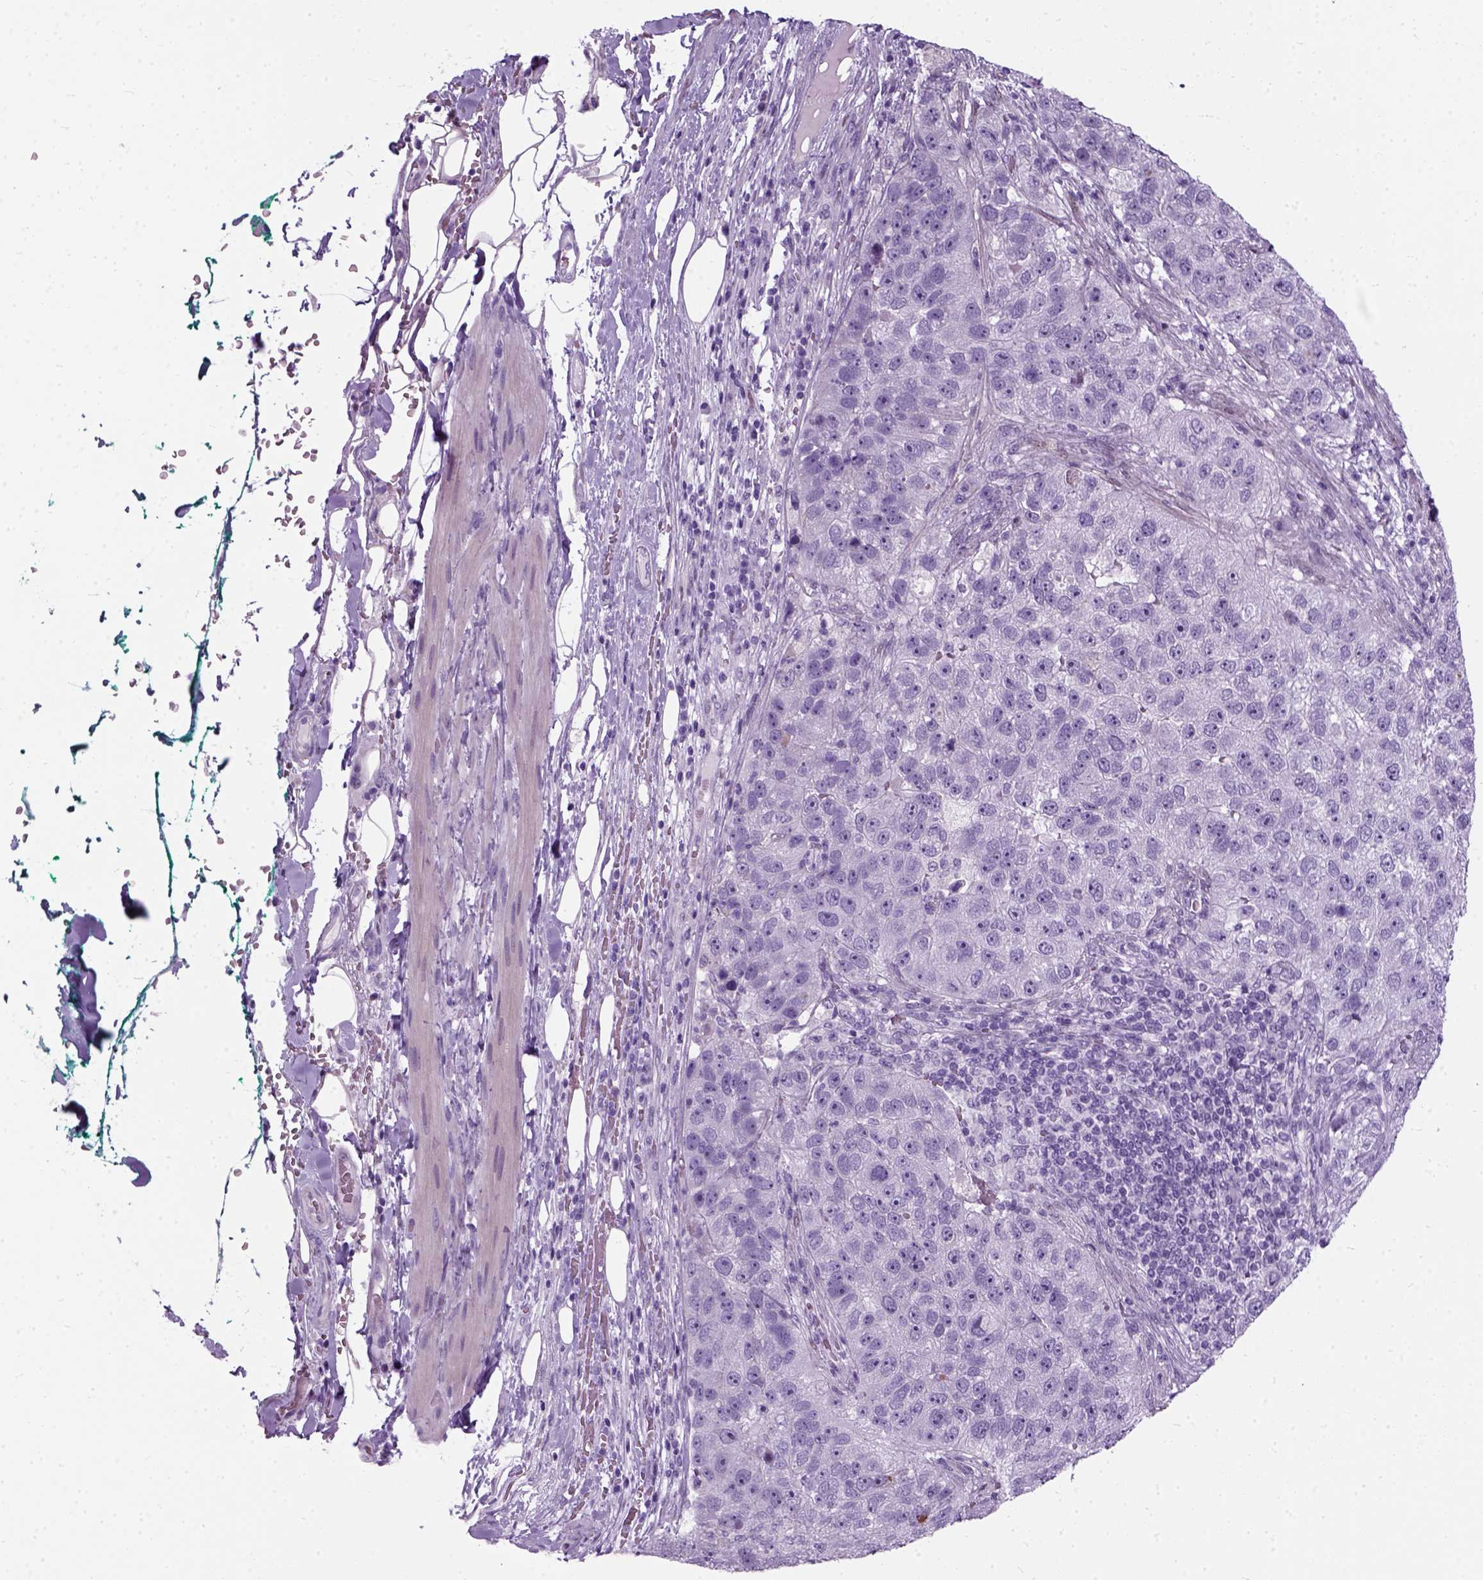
{"staining": {"intensity": "negative", "quantity": "none", "location": "none"}, "tissue": "pancreatic cancer", "cell_type": "Tumor cells", "image_type": "cancer", "snomed": [{"axis": "morphology", "description": "Adenocarcinoma, NOS"}, {"axis": "topography", "description": "Pancreas"}], "caption": "A high-resolution image shows IHC staining of pancreatic cancer (adenocarcinoma), which reveals no significant positivity in tumor cells. (Brightfield microscopy of DAB (3,3'-diaminobenzidine) immunohistochemistry at high magnification).", "gene": "AXDND1", "patient": {"sex": "female", "age": 61}}